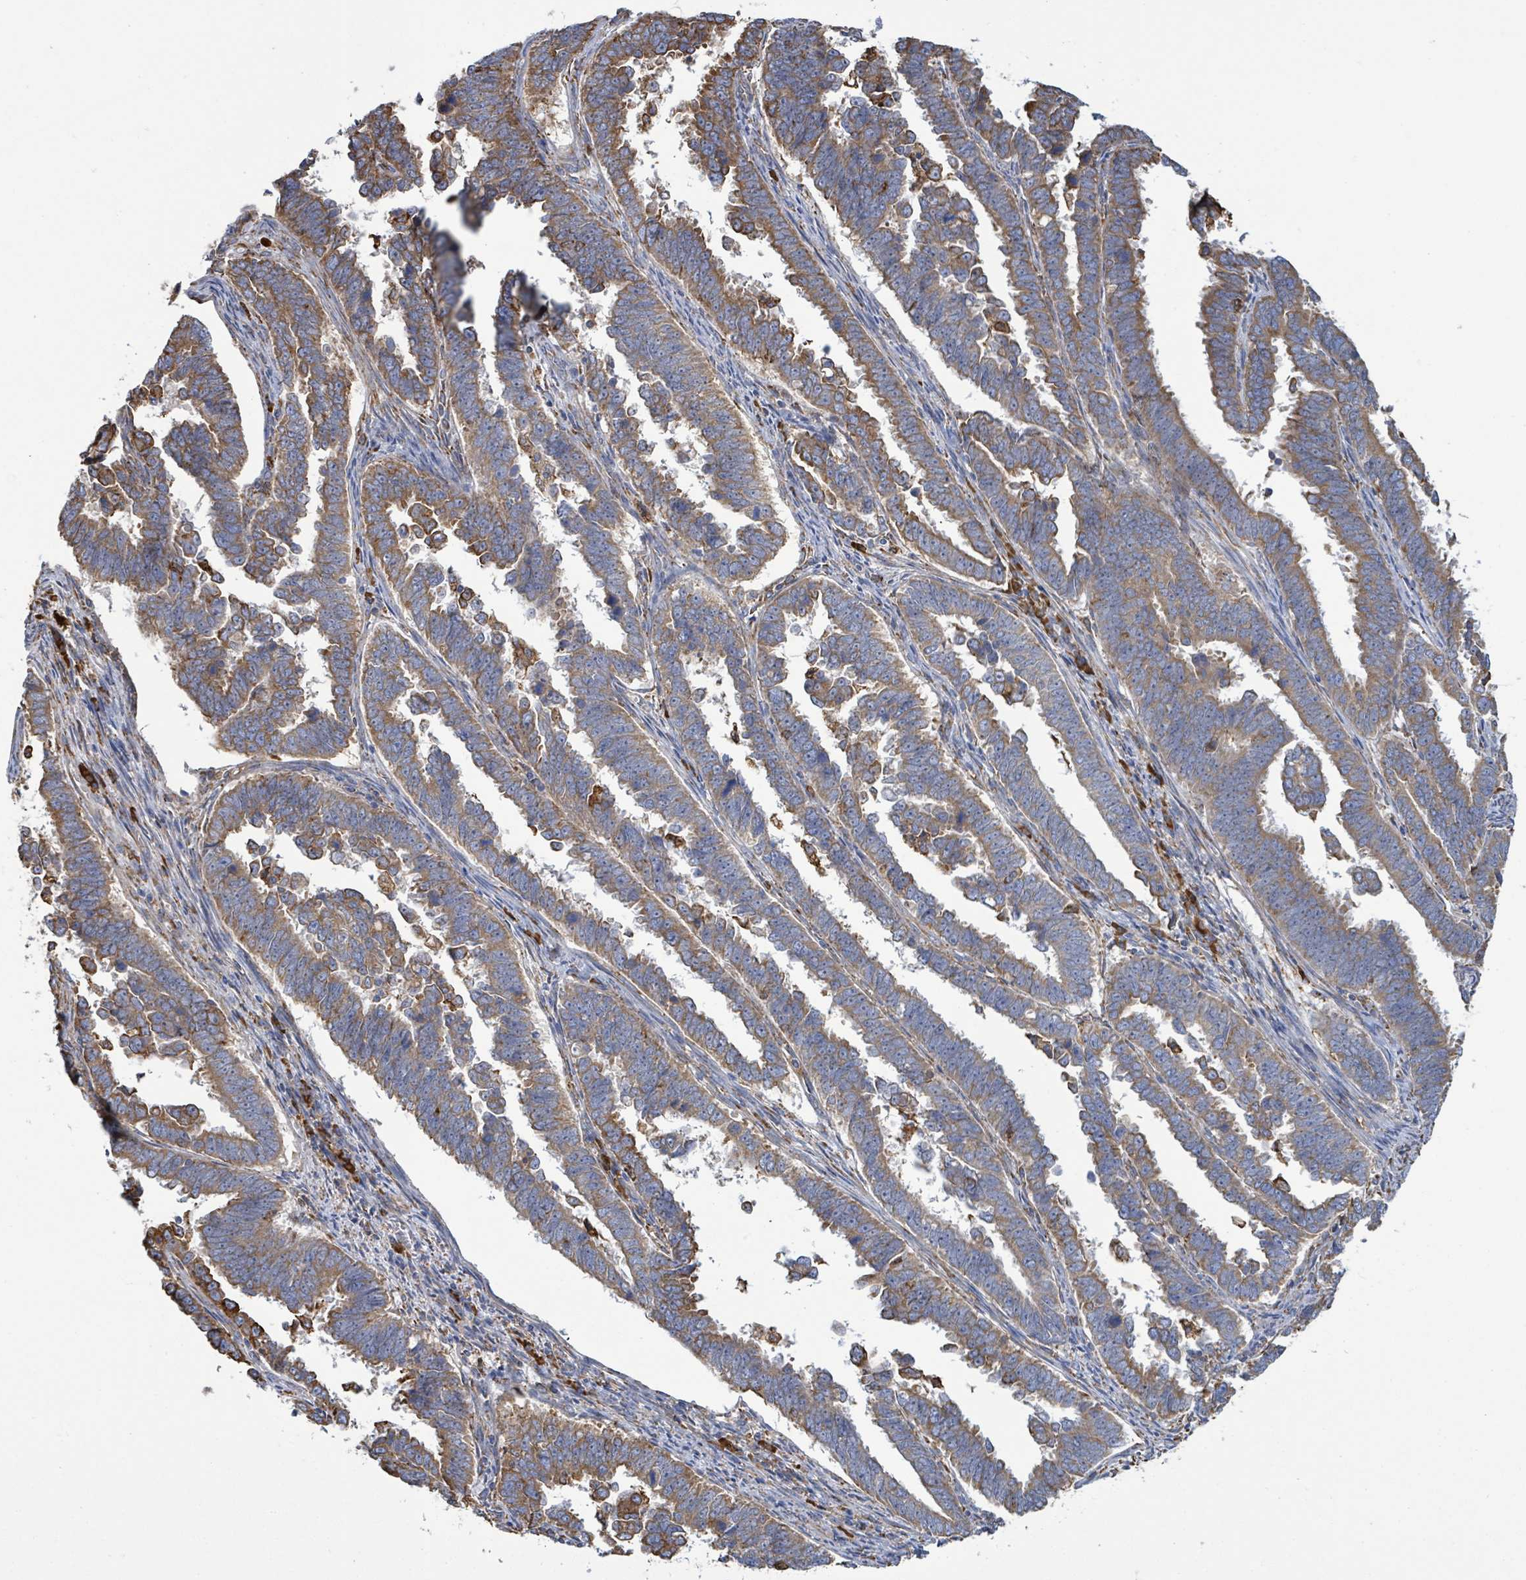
{"staining": {"intensity": "moderate", "quantity": ">75%", "location": "cytoplasmic/membranous"}, "tissue": "endometrial cancer", "cell_type": "Tumor cells", "image_type": "cancer", "snomed": [{"axis": "morphology", "description": "Adenocarcinoma, NOS"}, {"axis": "topography", "description": "Endometrium"}], "caption": "Protein analysis of endometrial adenocarcinoma tissue demonstrates moderate cytoplasmic/membranous staining in approximately >75% of tumor cells. The protein of interest is shown in brown color, while the nuclei are stained blue.", "gene": "RFPL4A", "patient": {"sex": "female", "age": 75}}